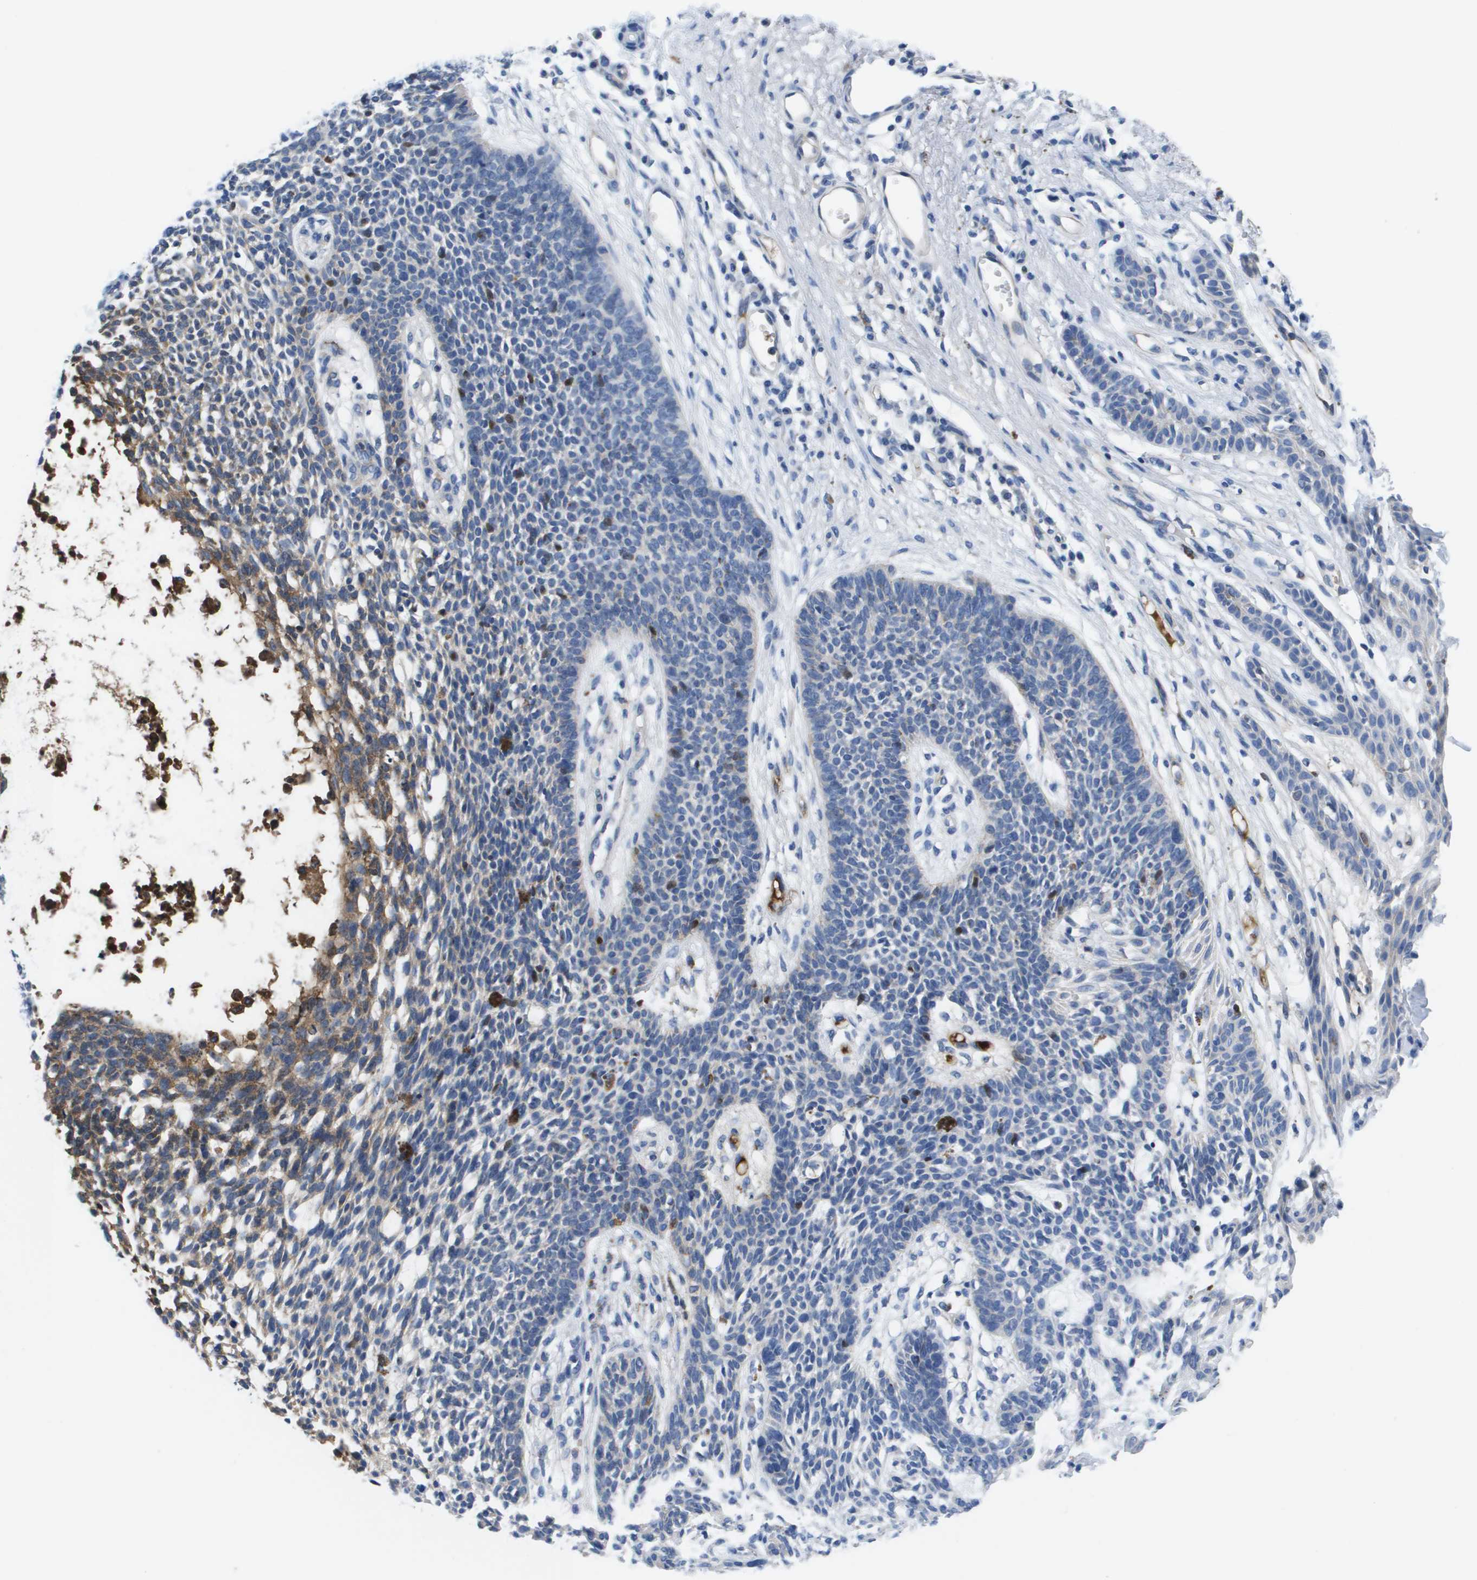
{"staining": {"intensity": "negative", "quantity": "none", "location": "none"}, "tissue": "skin cancer", "cell_type": "Tumor cells", "image_type": "cancer", "snomed": [{"axis": "morphology", "description": "Basal cell carcinoma"}, {"axis": "topography", "description": "Skin"}], "caption": "Immunohistochemistry (IHC) of human skin basal cell carcinoma demonstrates no expression in tumor cells.", "gene": "APOA1", "patient": {"sex": "female", "age": 59}}